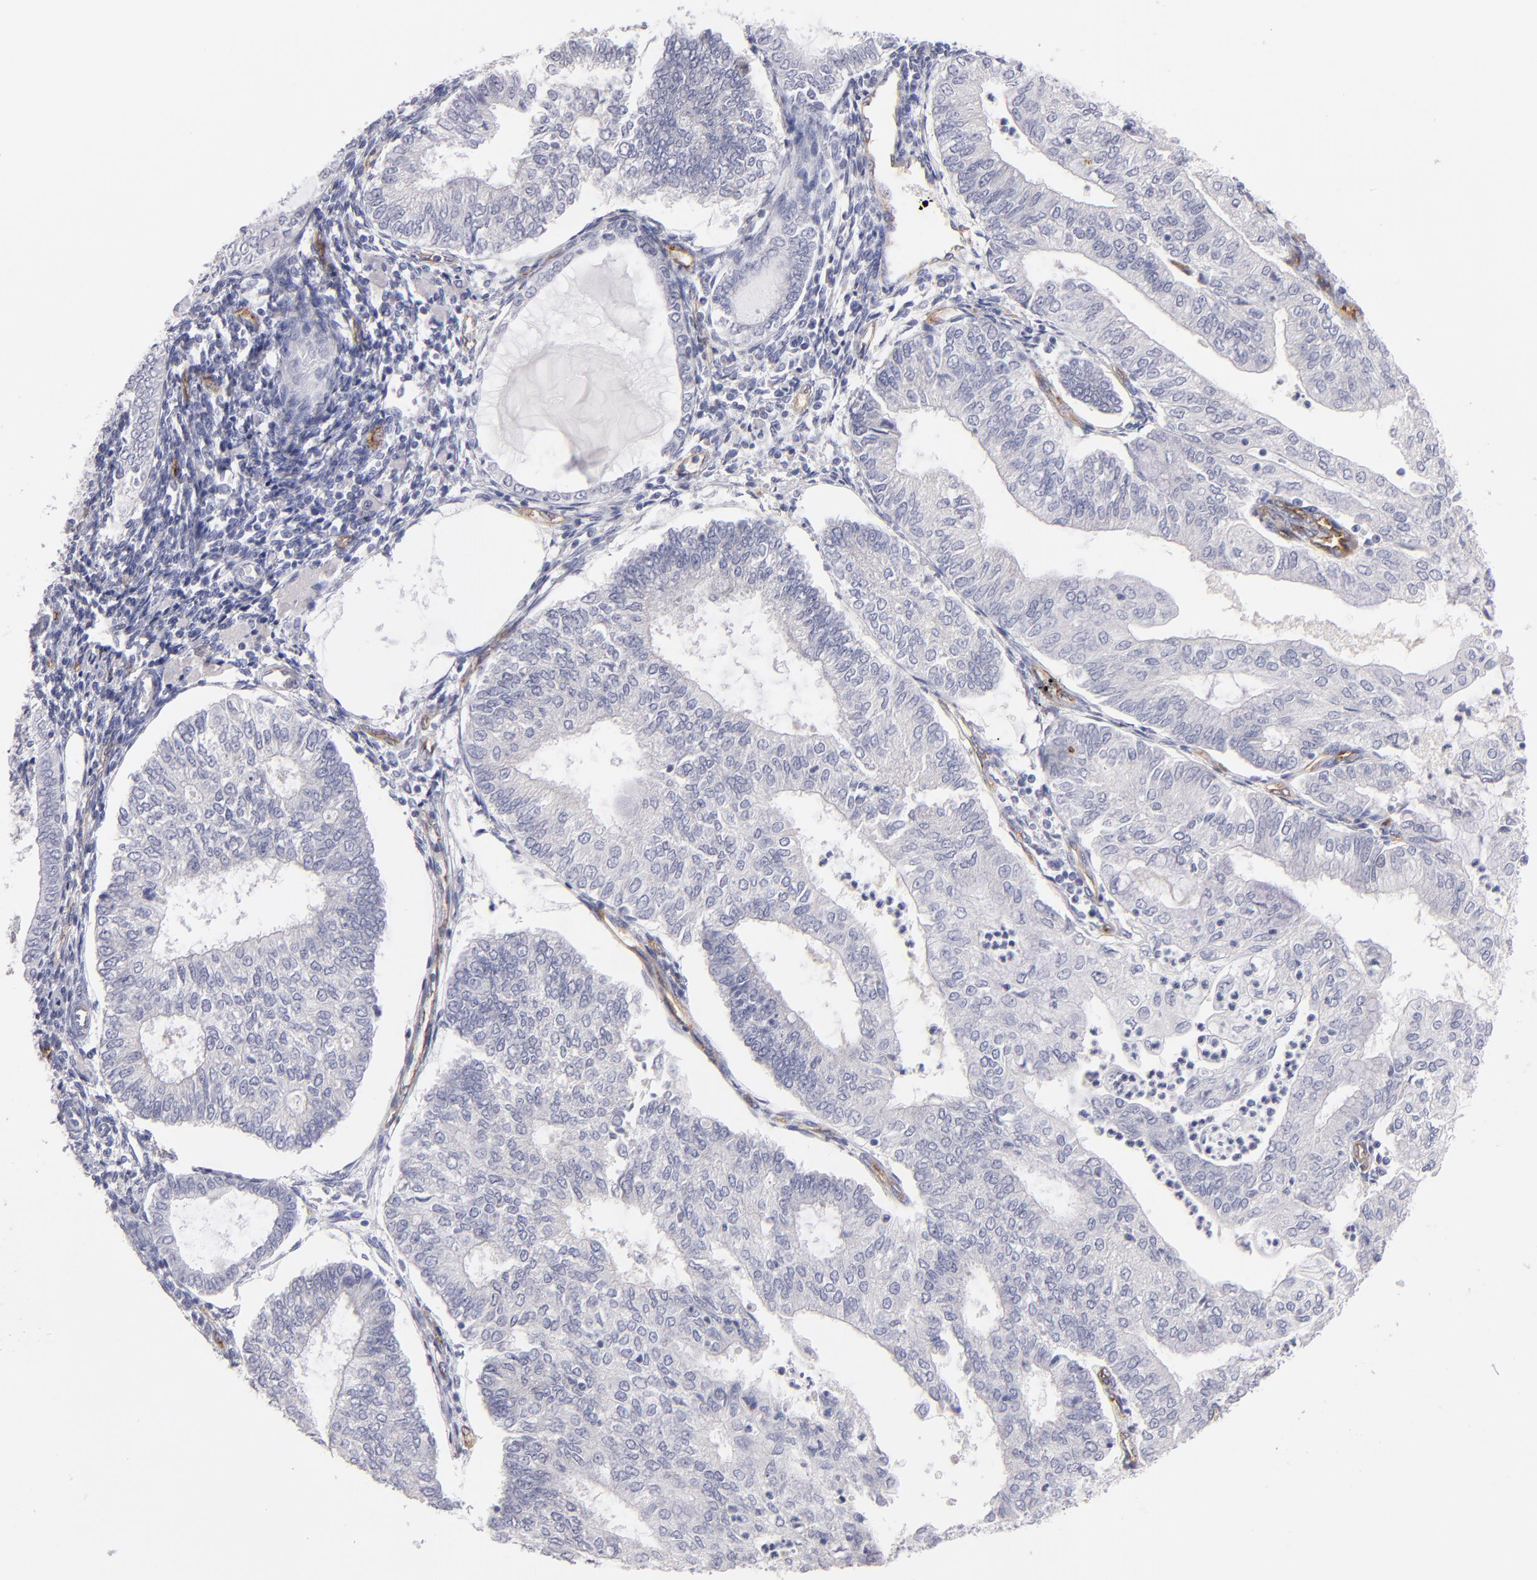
{"staining": {"intensity": "negative", "quantity": "none", "location": "none"}, "tissue": "endometrial cancer", "cell_type": "Tumor cells", "image_type": "cancer", "snomed": [{"axis": "morphology", "description": "Adenocarcinoma, NOS"}, {"axis": "topography", "description": "Endometrium"}], "caption": "A high-resolution histopathology image shows IHC staining of adenocarcinoma (endometrial), which displays no significant expression in tumor cells. (DAB (3,3'-diaminobenzidine) IHC visualized using brightfield microscopy, high magnification).", "gene": "PLVAP", "patient": {"sex": "female", "age": 59}}